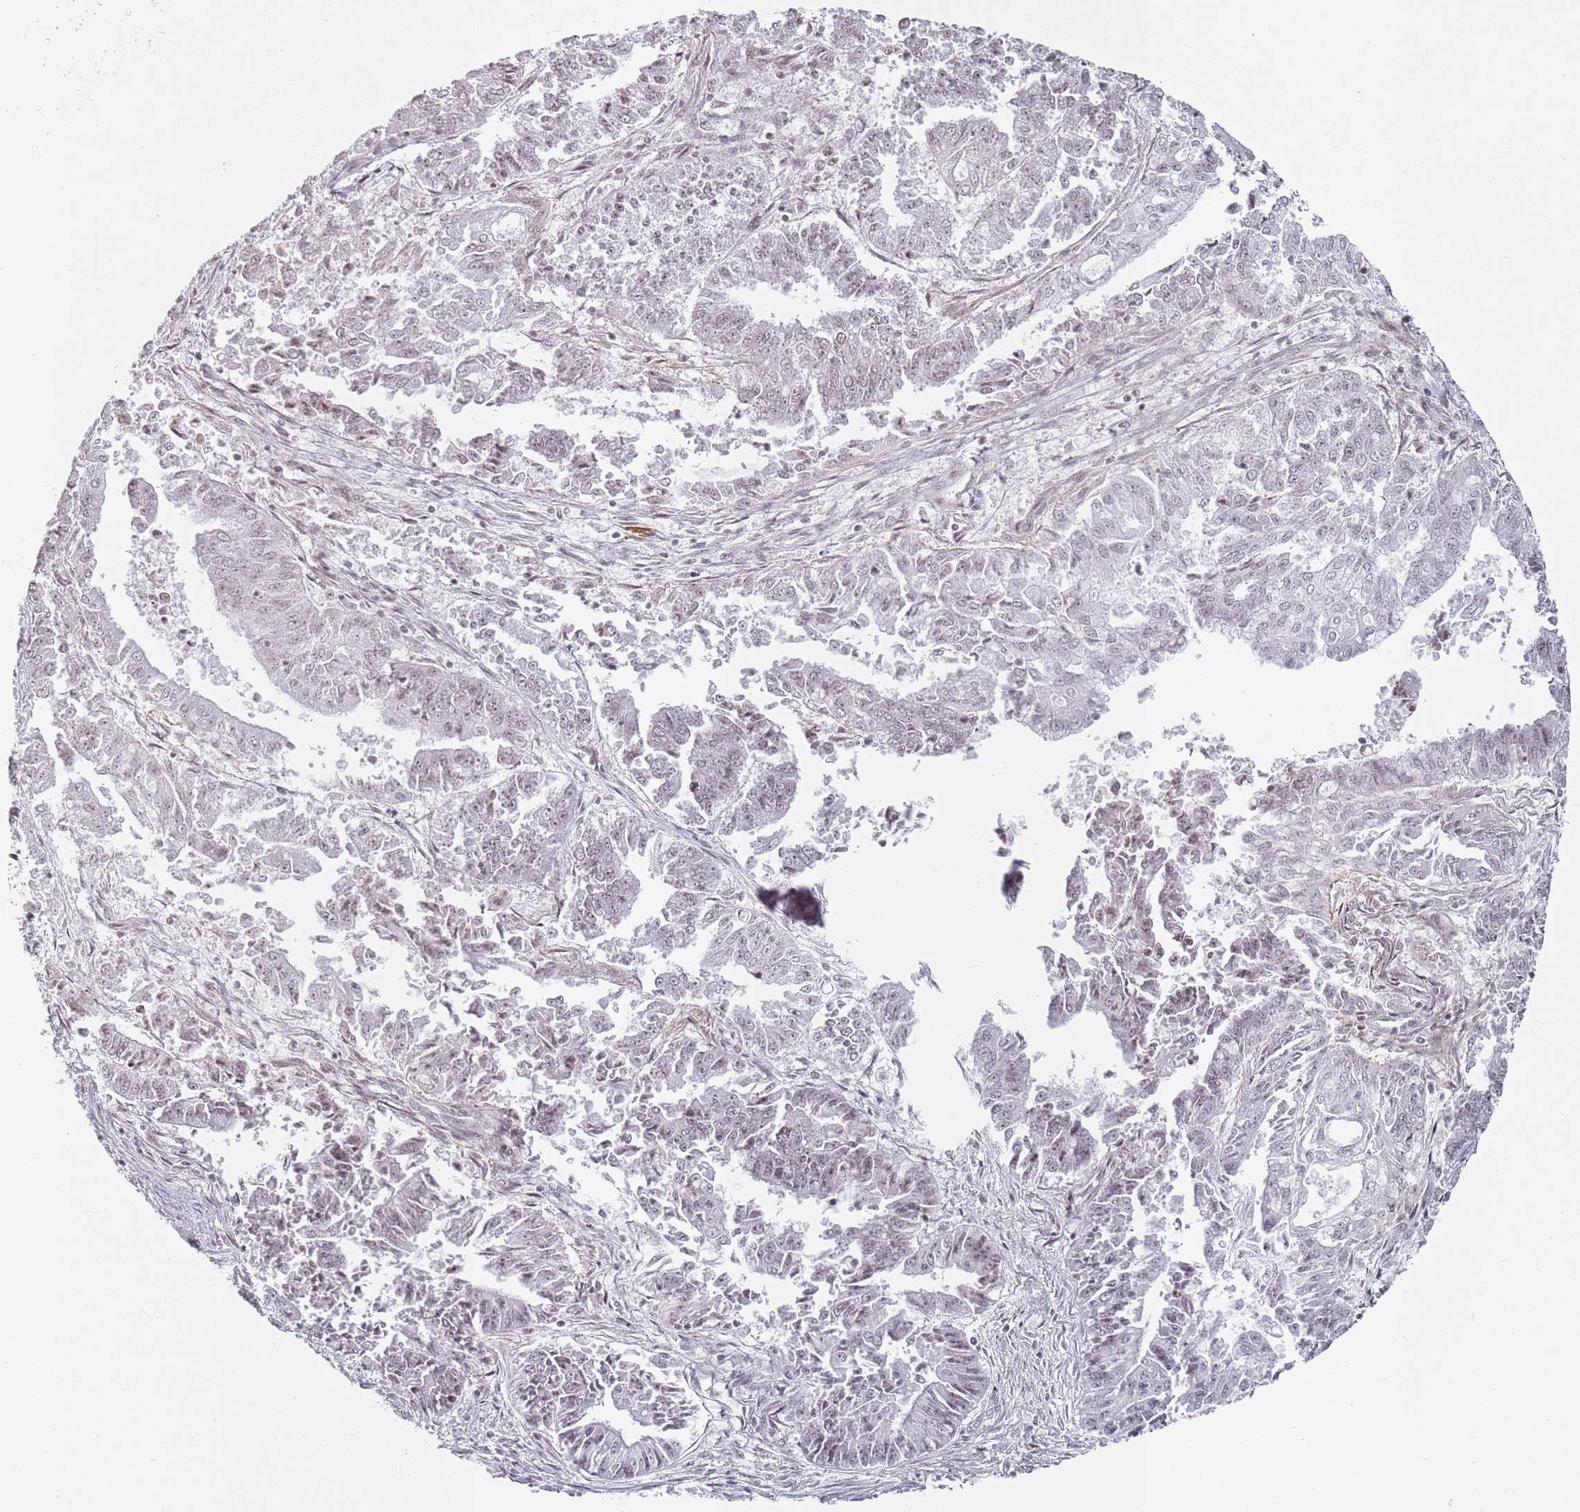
{"staining": {"intensity": "weak", "quantity": ">75%", "location": "nuclear"}, "tissue": "endometrial cancer", "cell_type": "Tumor cells", "image_type": "cancer", "snomed": [{"axis": "morphology", "description": "Adenocarcinoma, NOS"}, {"axis": "topography", "description": "Endometrium"}], "caption": "IHC (DAB (3,3'-diaminobenzidine)) staining of human endometrial cancer (adenocarcinoma) reveals weak nuclear protein staining in about >75% of tumor cells. The protein of interest is shown in brown color, while the nuclei are stained blue.", "gene": "ATF6B", "patient": {"sex": "female", "age": 73}}